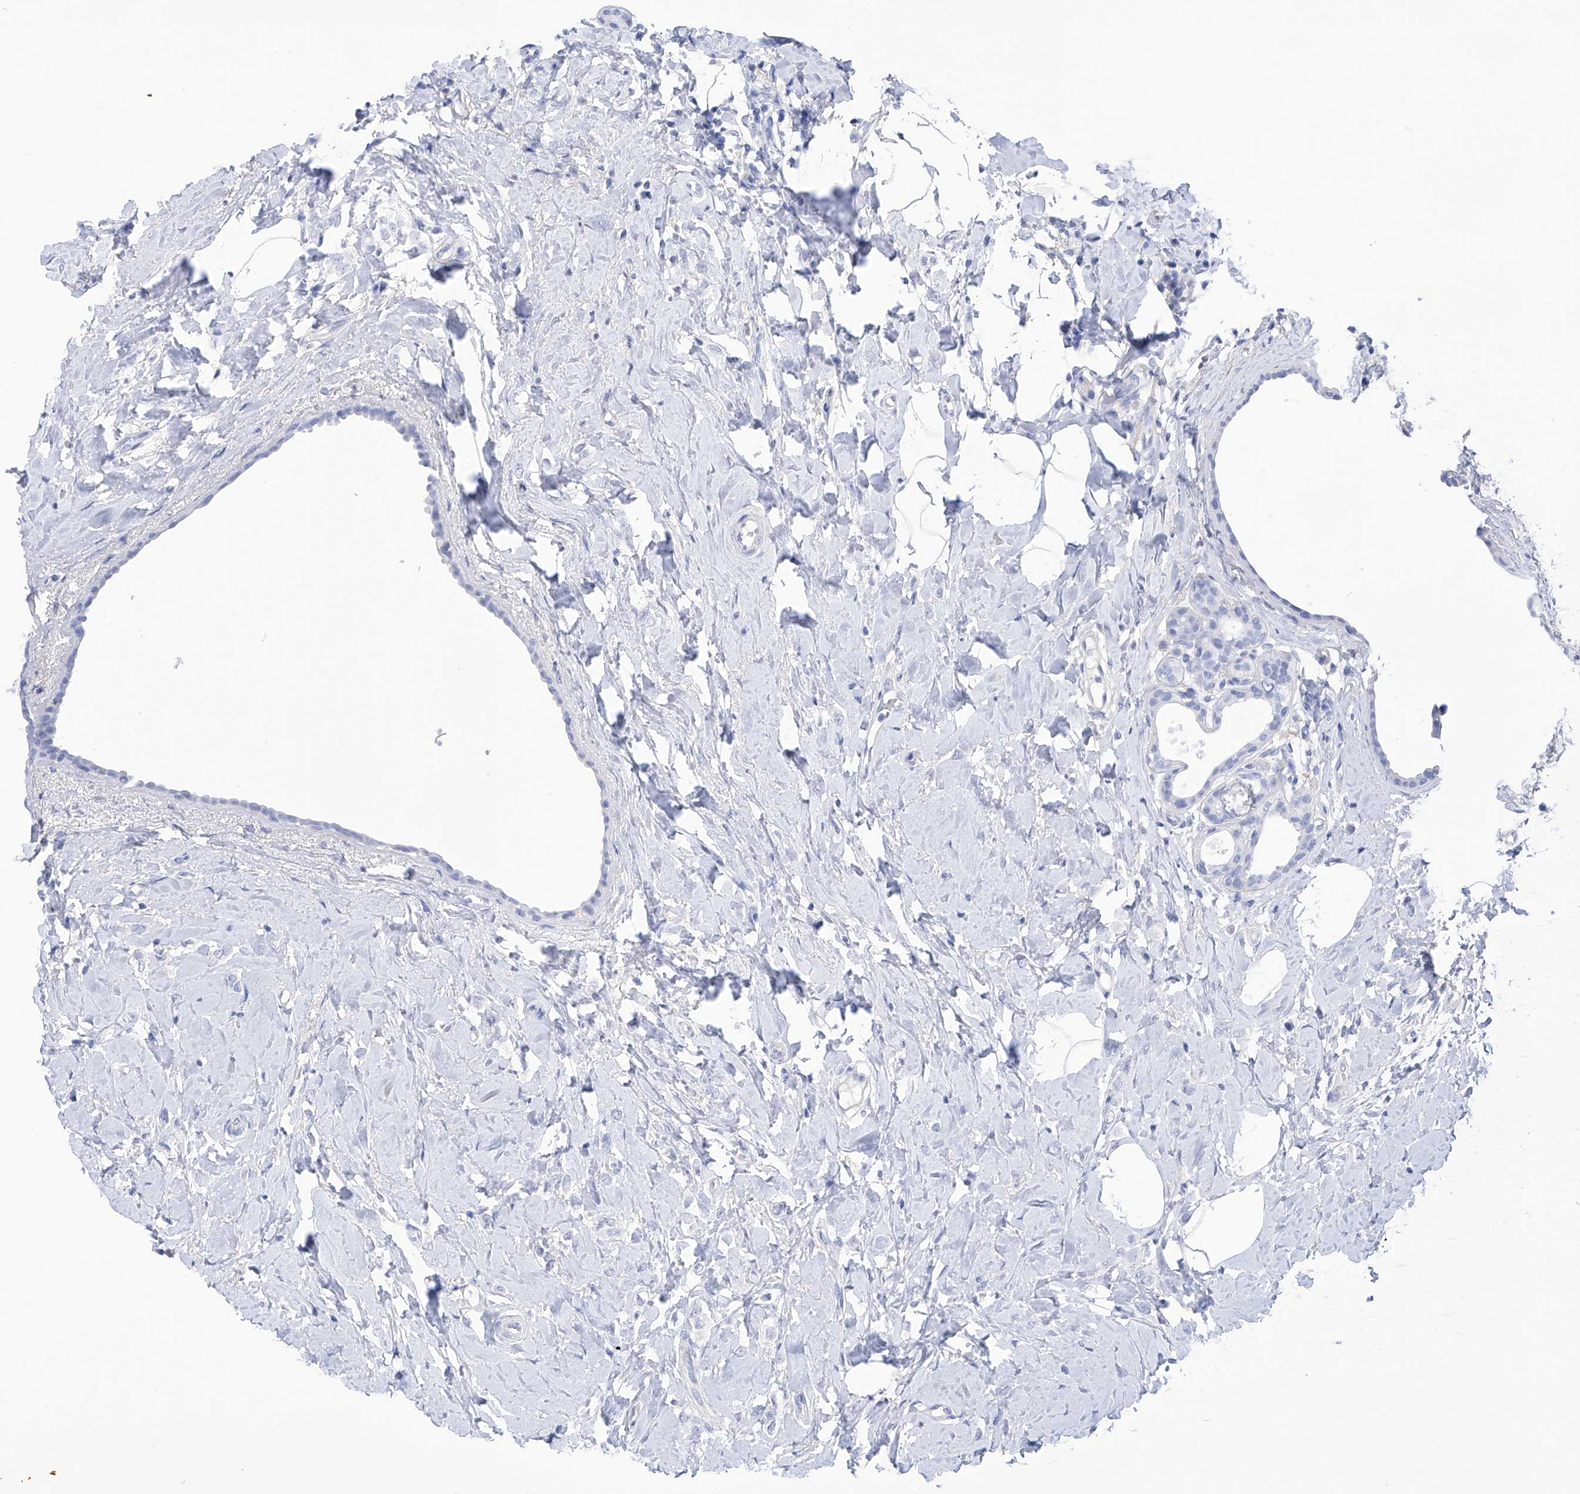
{"staining": {"intensity": "negative", "quantity": "none", "location": "none"}, "tissue": "breast cancer", "cell_type": "Tumor cells", "image_type": "cancer", "snomed": [{"axis": "morphology", "description": "Lobular carcinoma"}, {"axis": "topography", "description": "Breast"}], "caption": "High power microscopy image of an immunohistochemistry (IHC) histopathology image of lobular carcinoma (breast), revealing no significant positivity in tumor cells. (DAB (3,3'-diaminobenzidine) IHC, high magnification).", "gene": "FLG", "patient": {"sex": "female", "age": 47}}